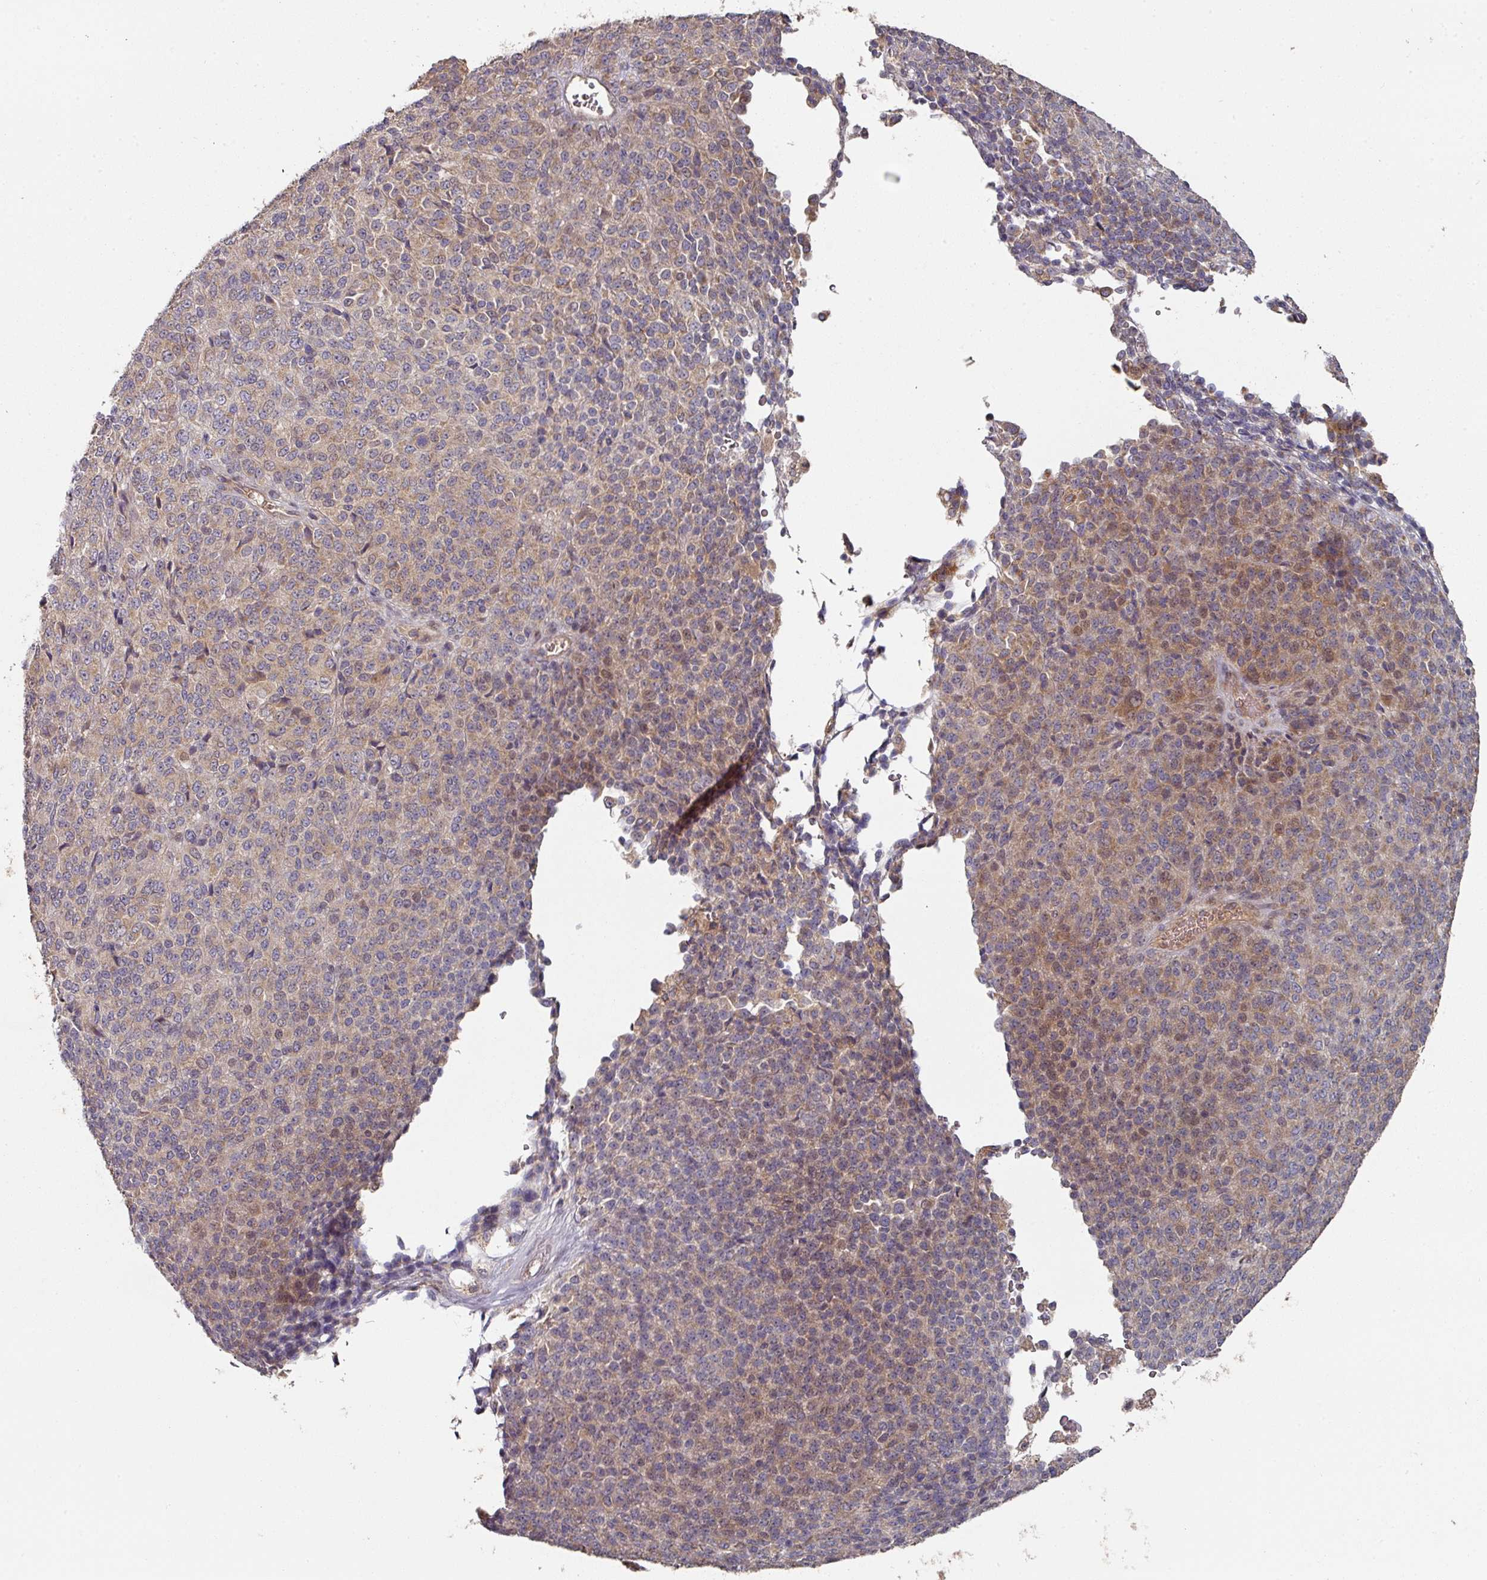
{"staining": {"intensity": "moderate", "quantity": "<25%", "location": "cytoplasmic/membranous"}, "tissue": "melanoma", "cell_type": "Tumor cells", "image_type": "cancer", "snomed": [{"axis": "morphology", "description": "Malignant melanoma, Metastatic site"}, {"axis": "topography", "description": "Brain"}], "caption": "Immunohistochemical staining of melanoma reveals moderate cytoplasmic/membranous protein expression in approximately <25% of tumor cells.", "gene": "DNAJC7", "patient": {"sex": "female", "age": 56}}